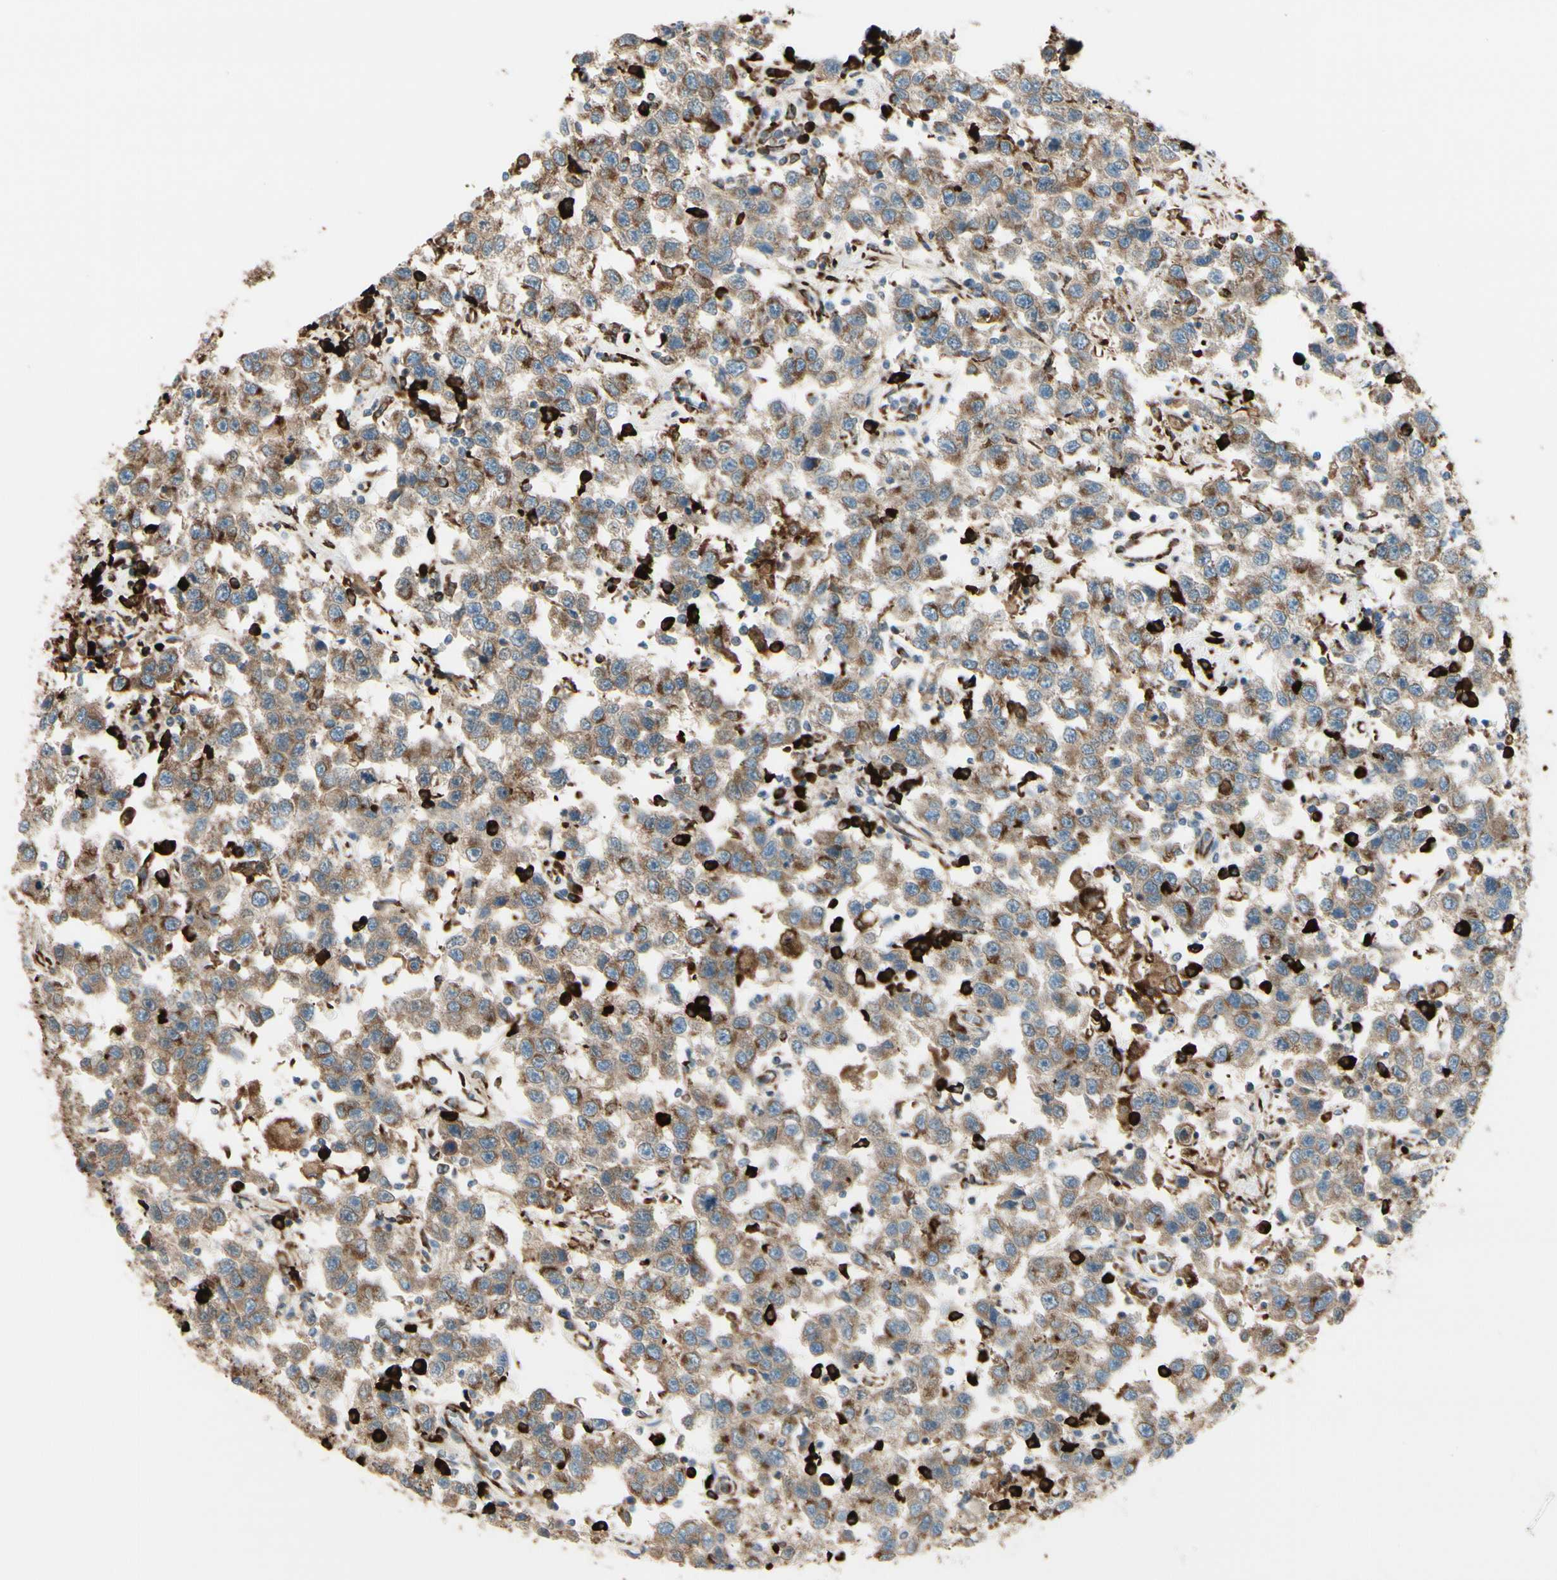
{"staining": {"intensity": "moderate", "quantity": ">75%", "location": "cytoplasmic/membranous"}, "tissue": "testis cancer", "cell_type": "Tumor cells", "image_type": "cancer", "snomed": [{"axis": "morphology", "description": "Seminoma, NOS"}, {"axis": "topography", "description": "Testis"}], "caption": "Testis cancer stained with a protein marker exhibits moderate staining in tumor cells.", "gene": "RRBP1", "patient": {"sex": "male", "age": 41}}